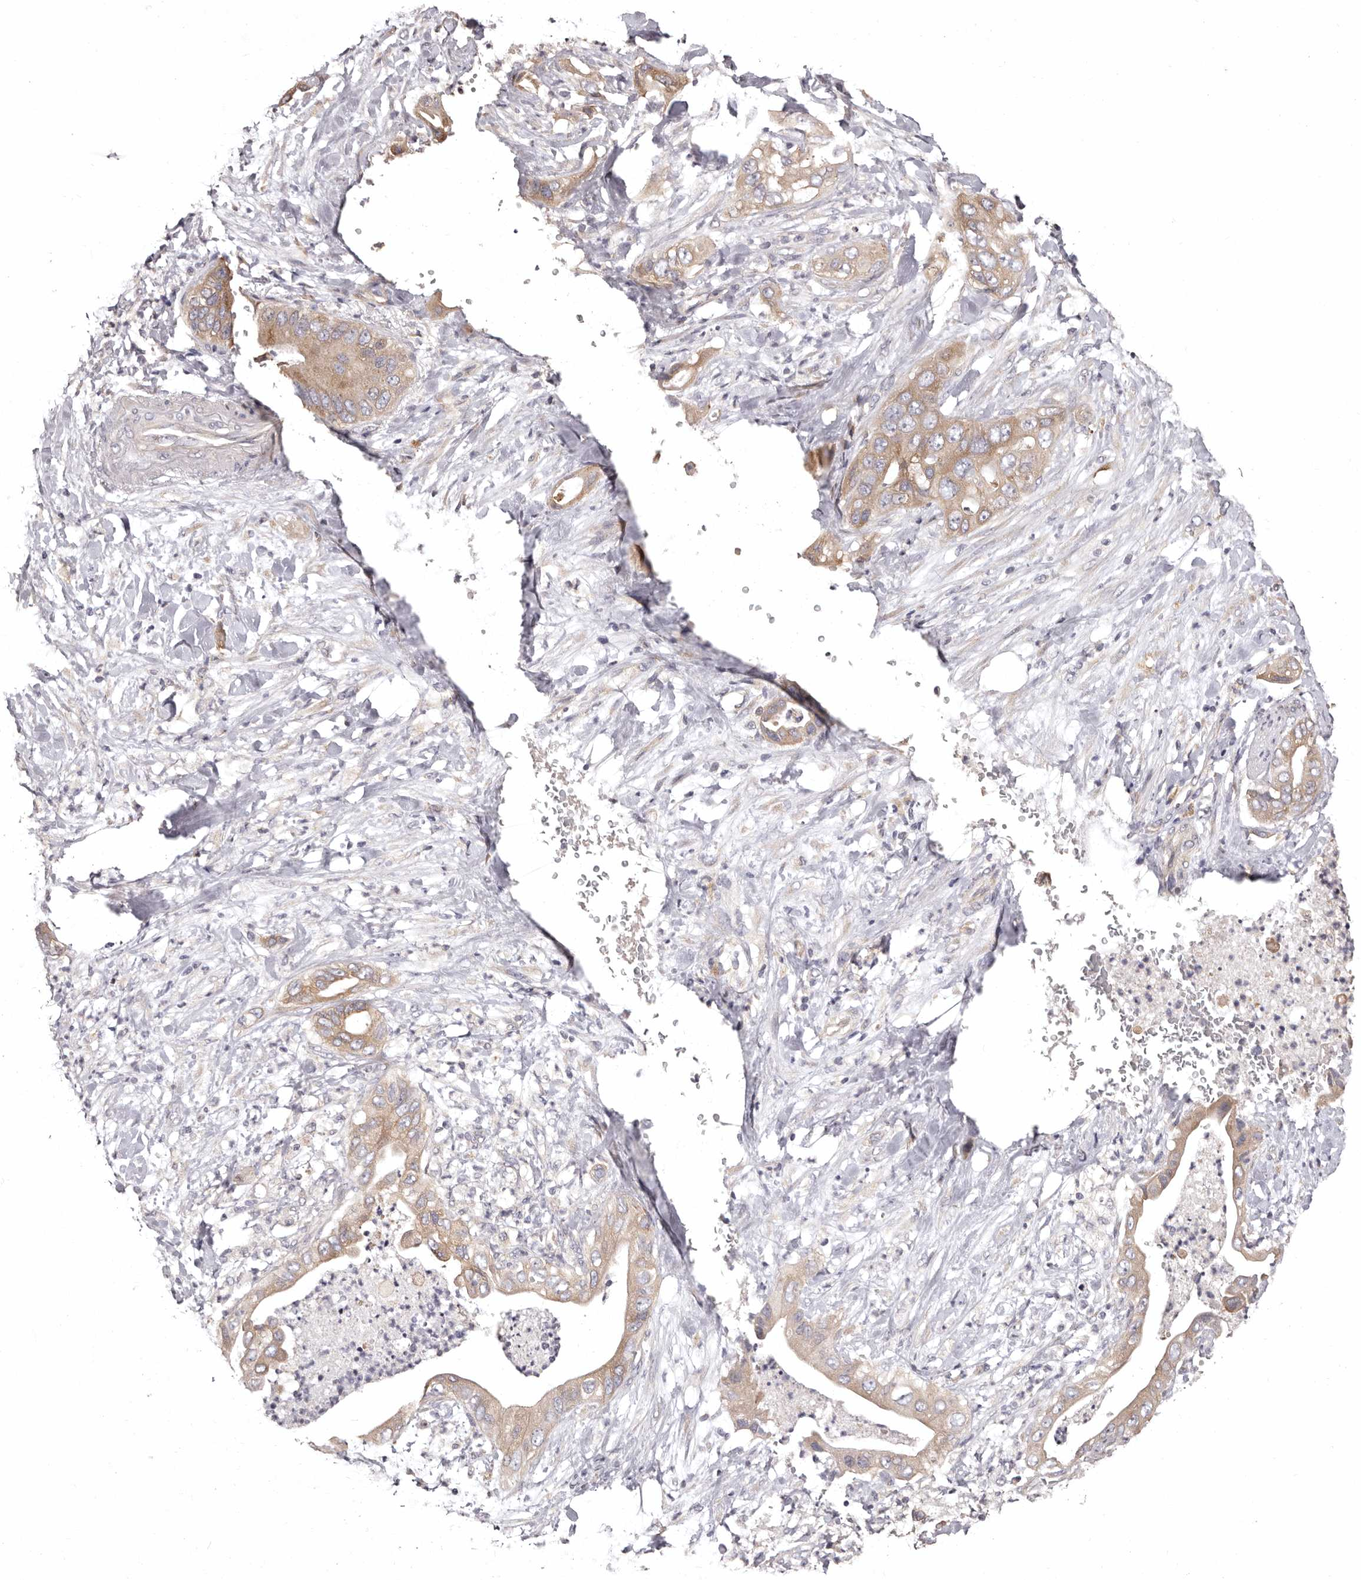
{"staining": {"intensity": "weak", "quantity": ">75%", "location": "cytoplasmic/membranous"}, "tissue": "pancreatic cancer", "cell_type": "Tumor cells", "image_type": "cancer", "snomed": [{"axis": "morphology", "description": "Adenocarcinoma, NOS"}, {"axis": "topography", "description": "Pancreas"}], "caption": "The image shows immunohistochemical staining of adenocarcinoma (pancreatic). There is weak cytoplasmic/membranous positivity is present in about >75% of tumor cells.", "gene": "ETNK1", "patient": {"sex": "female", "age": 78}}